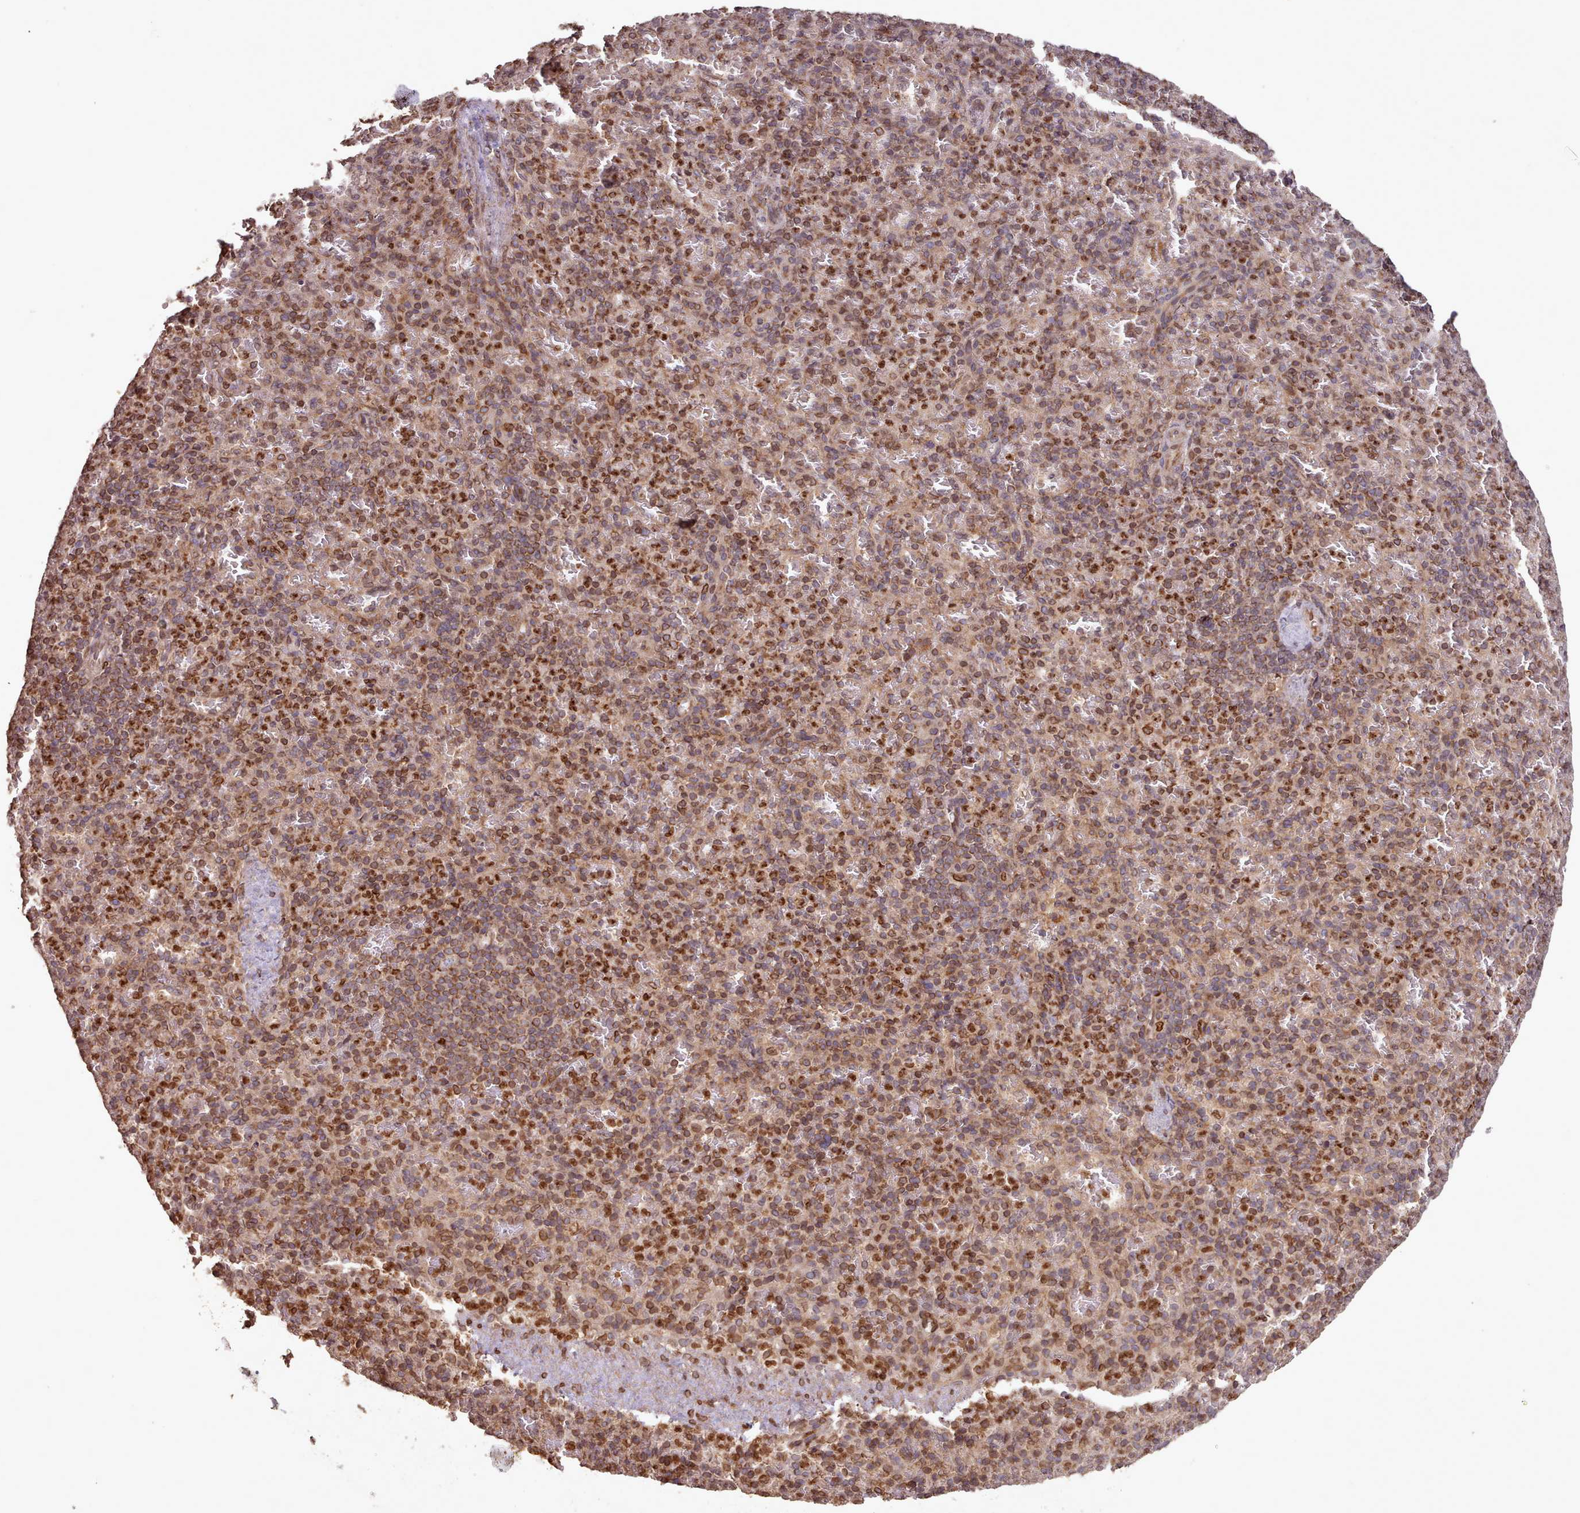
{"staining": {"intensity": "moderate", "quantity": ">75%", "location": "cytoplasmic/membranous,nuclear"}, "tissue": "spleen", "cell_type": "Cells in red pulp", "image_type": "normal", "snomed": [{"axis": "morphology", "description": "Normal tissue, NOS"}, {"axis": "topography", "description": "Spleen"}], "caption": "Protein analysis of normal spleen shows moderate cytoplasmic/membranous,nuclear positivity in approximately >75% of cells in red pulp.", "gene": "TOR1AIP1", "patient": {"sex": "female", "age": 74}}